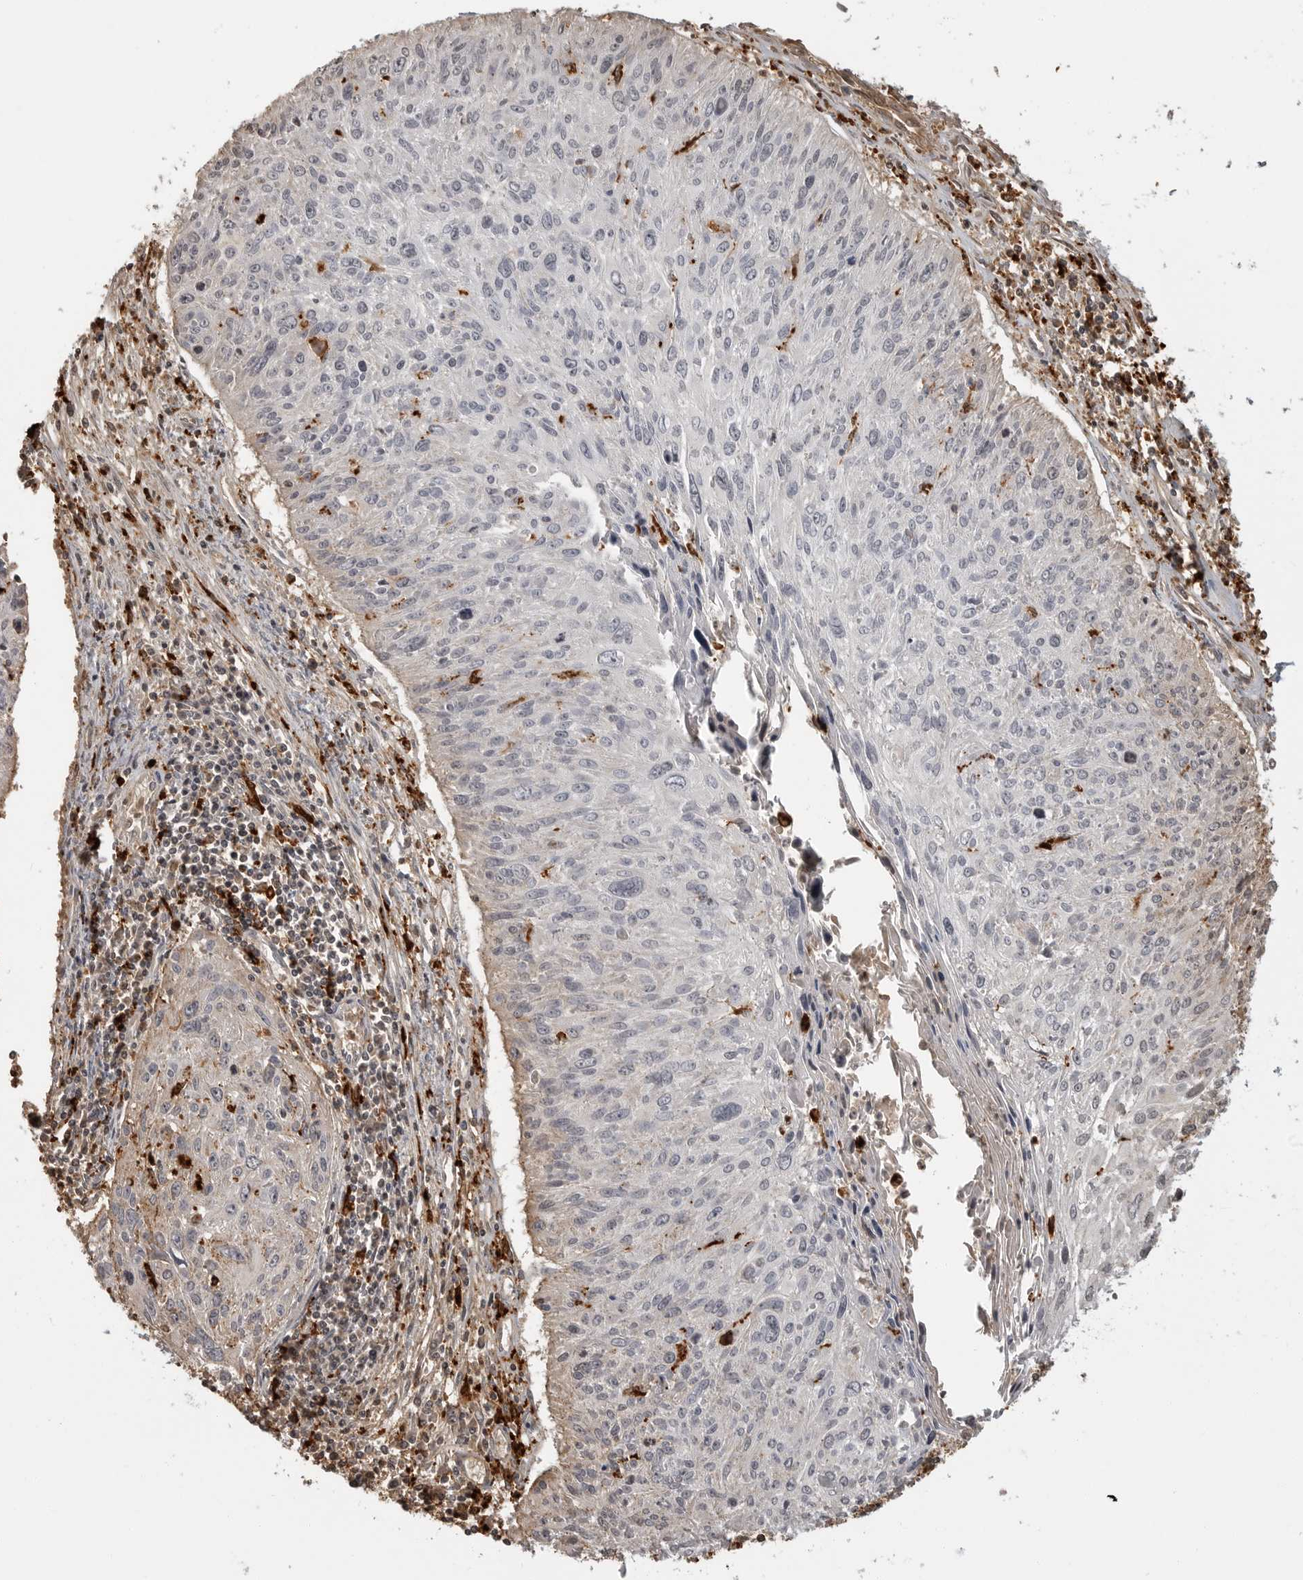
{"staining": {"intensity": "weak", "quantity": "<25%", "location": "cytoplasmic/membranous"}, "tissue": "cervical cancer", "cell_type": "Tumor cells", "image_type": "cancer", "snomed": [{"axis": "morphology", "description": "Squamous cell carcinoma, NOS"}, {"axis": "topography", "description": "Cervix"}], "caption": "The immunohistochemistry (IHC) image has no significant expression in tumor cells of cervical squamous cell carcinoma tissue. The staining is performed using DAB (3,3'-diaminobenzidine) brown chromogen with nuclei counter-stained in using hematoxylin.", "gene": "IFI30", "patient": {"sex": "female", "age": 51}}